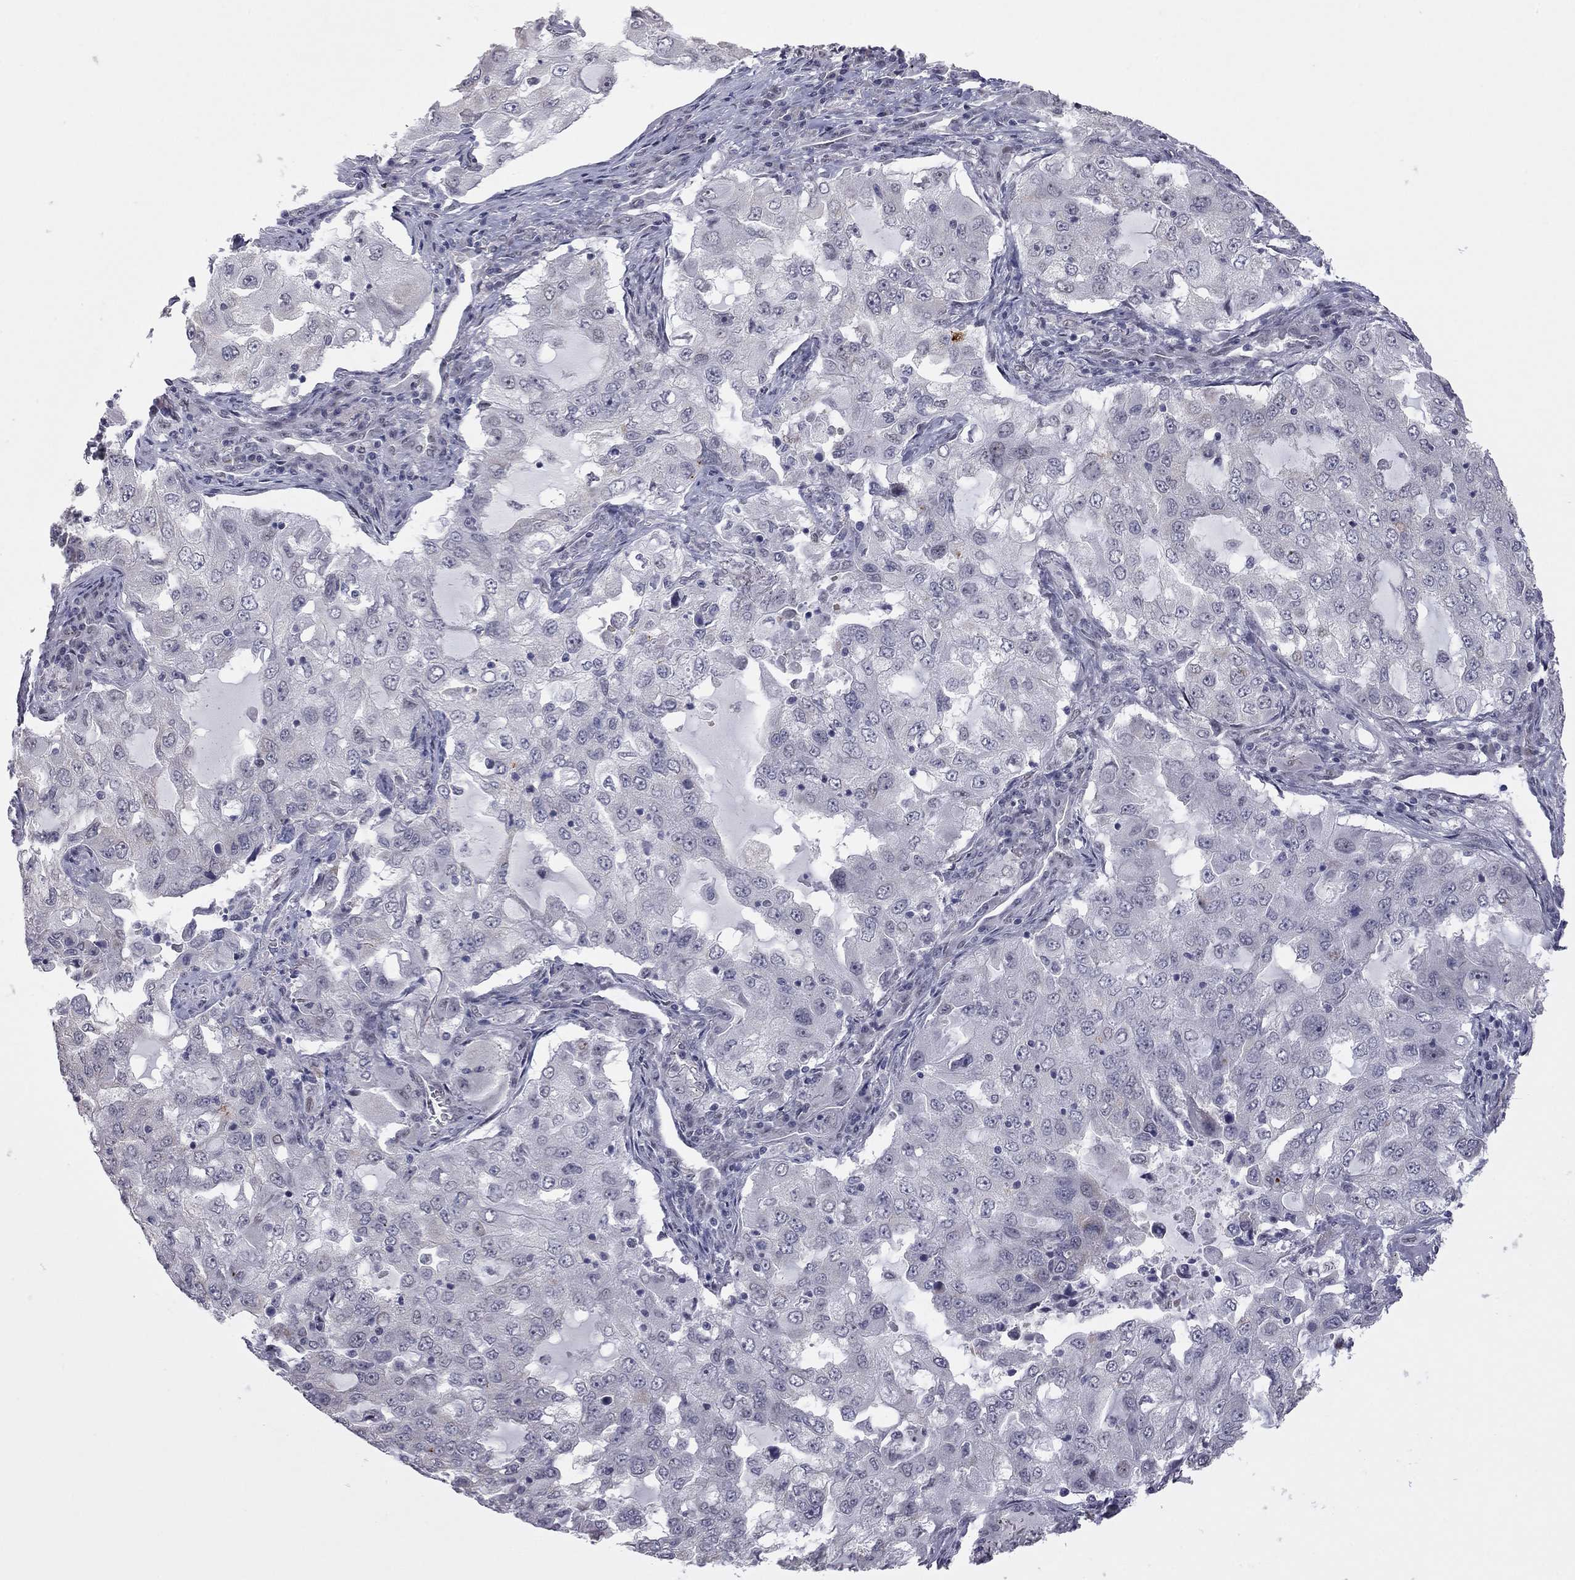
{"staining": {"intensity": "weak", "quantity": "<25%", "location": "cytoplasmic/membranous"}, "tissue": "lung cancer", "cell_type": "Tumor cells", "image_type": "cancer", "snomed": [{"axis": "morphology", "description": "Adenocarcinoma, NOS"}, {"axis": "topography", "description": "Lung"}], "caption": "Immunohistochemistry micrograph of neoplastic tissue: human lung cancer stained with DAB (3,3'-diaminobenzidine) reveals no significant protein positivity in tumor cells.", "gene": "MC3R", "patient": {"sex": "female", "age": 61}}